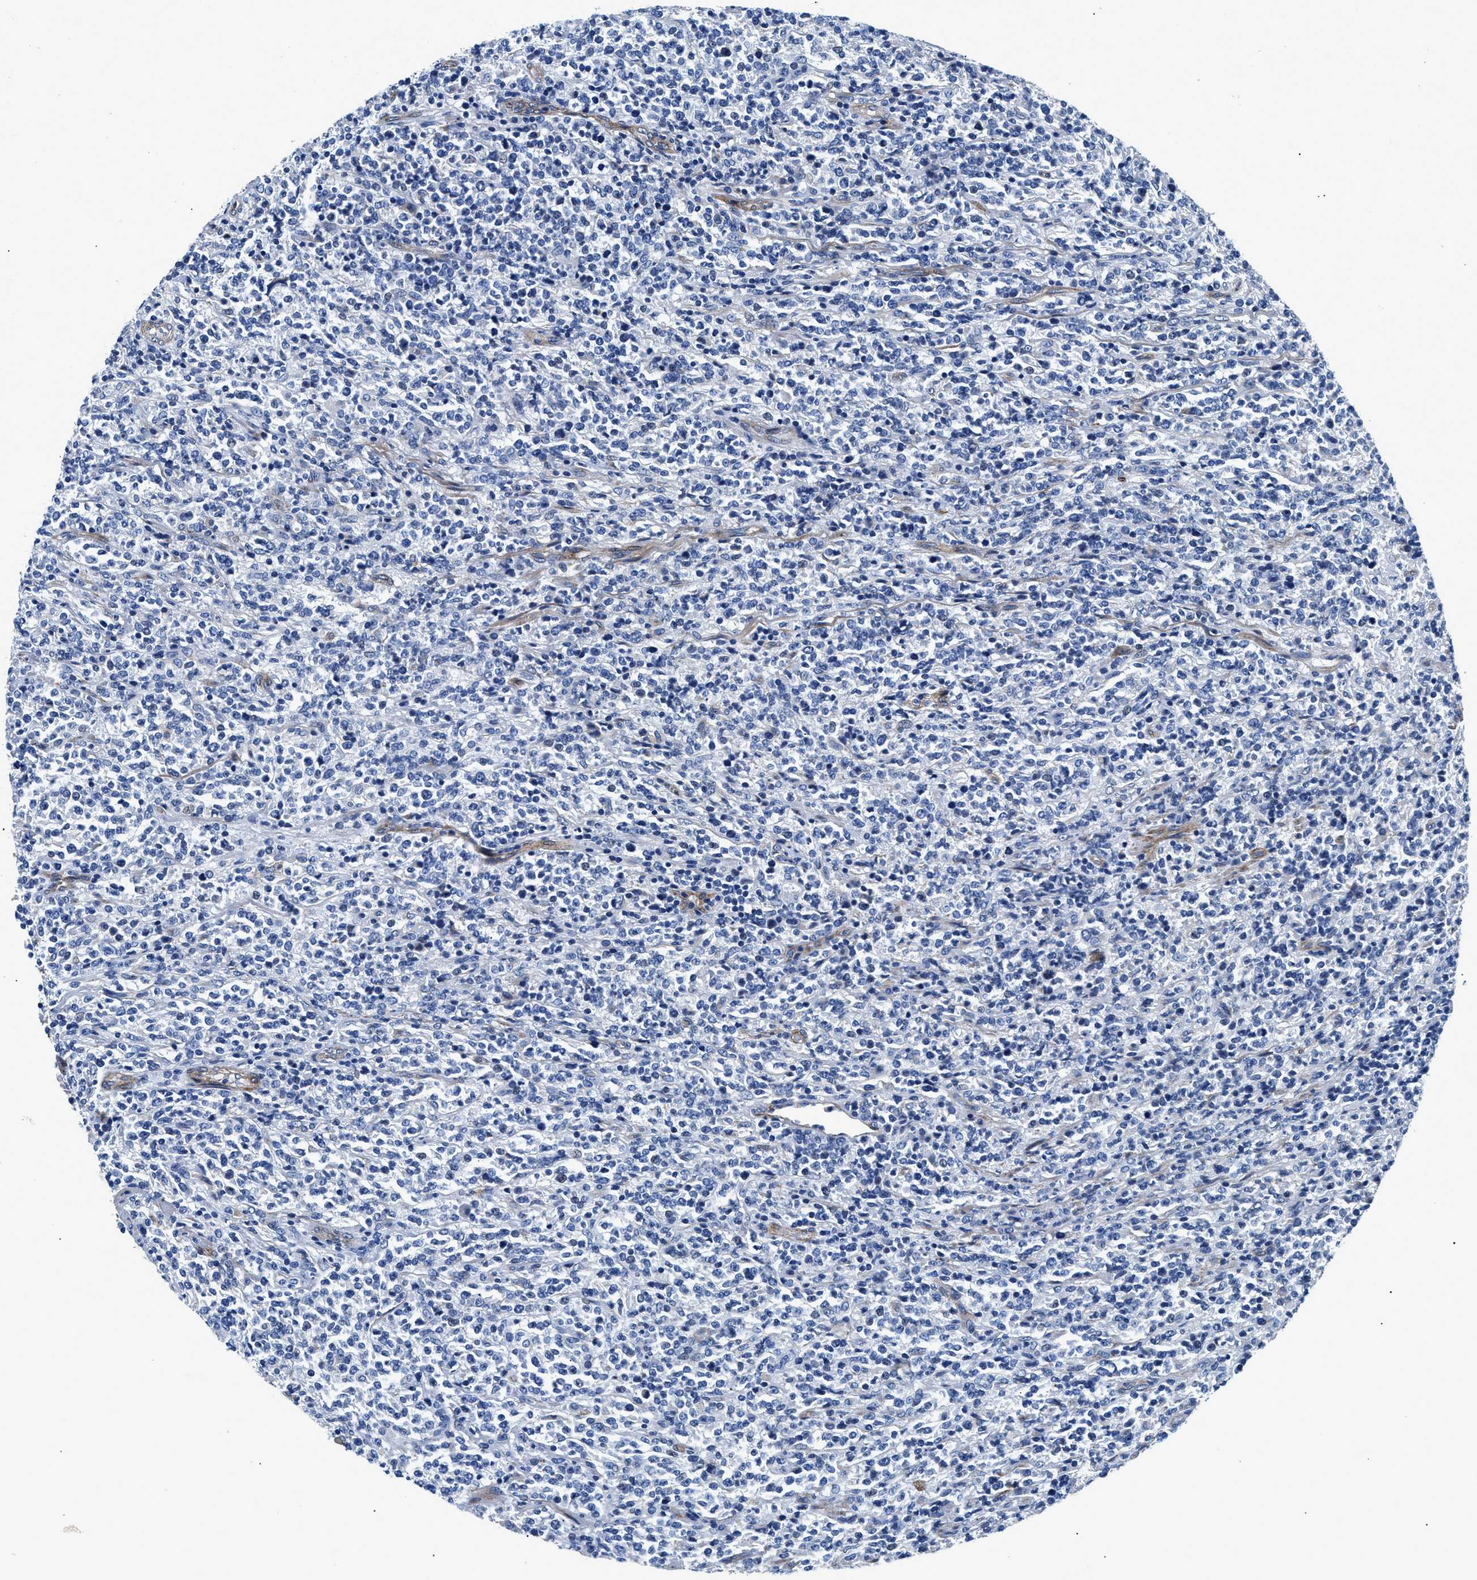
{"staining": {"intensity": "negative", "quantity": "none", "location": "none"}, "tissue": "lymphoma", "cell_type": "Tumor cells", "image_type": "cancer", "snomed": [{"axis": "morphology", "description": "Malignant lymphoma, non-Hodgkin's type, High grade"}, {"axis": "topography", "description": "Soft tissue"}], "caption": "Human lymphoma stained for a protein using IHC reveals no expression in tumor cells.", "gene": "DAG1", "patient": {"sex": "male", "age": 18}}